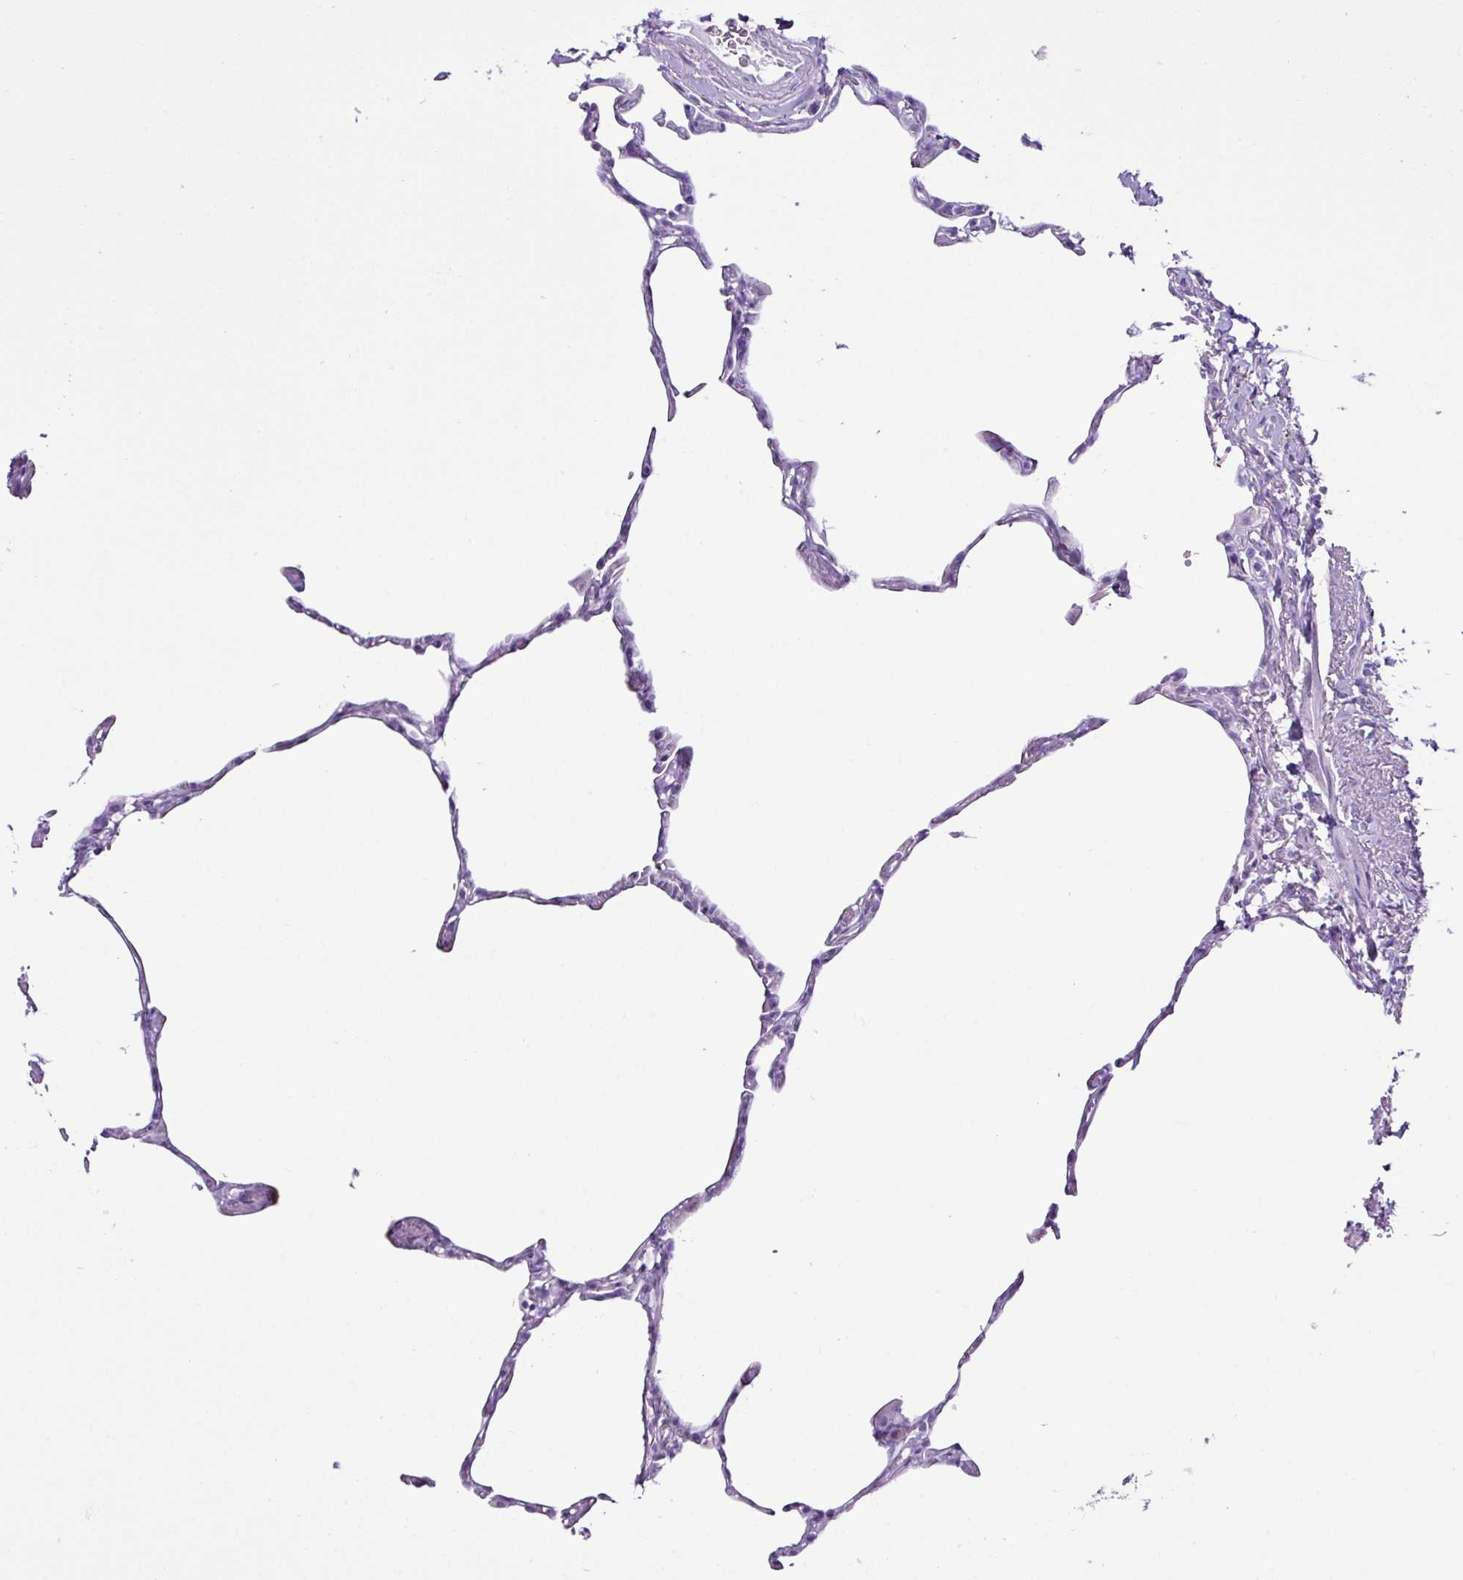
{"staining": {"intensity": "negative", "quantity": "none", "location": "none"}, "tissue": "lung", "cell_type": "Alveolar cells", "image_type": "normal", "snomed": [{"axis": "morphology", "description": "Normal tissue, NOS"}, {"axis": "topography", "description": "Lung"}], "caption": "DAB (3,3'-diaminobenzidine) immunohistochemical staining of normal lung exhibits no significant expression in alveolar cells. The staining is performed using DAB brown chromogen with nuclei counter-stained in using hematoxylin.", "gene": "LILRB4", "patient": {"sex": "male", "age": 65}}